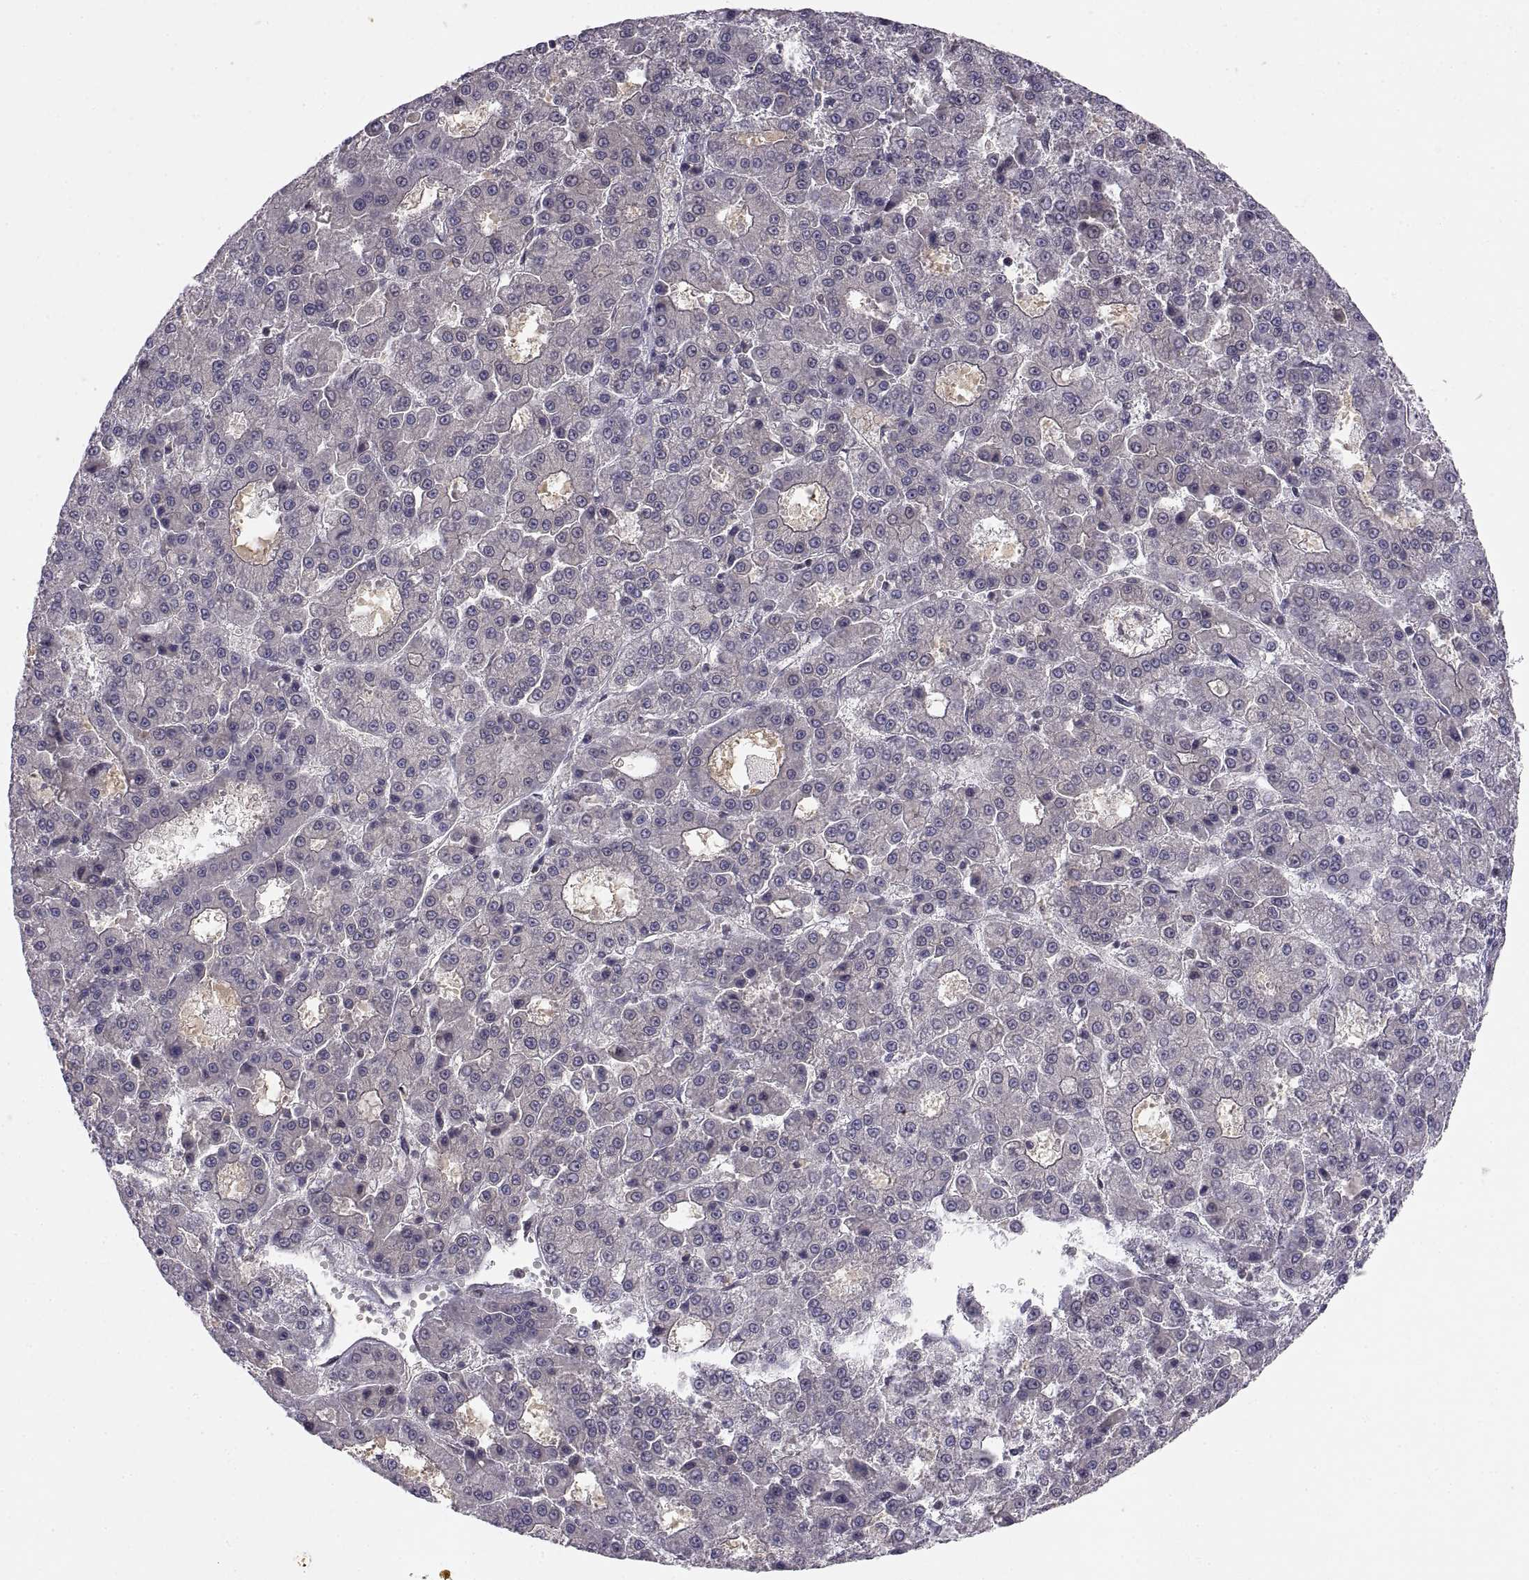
{"staining": {"intensity": "negative", "quantity": "none", "location": "none"}, "tissue": "liver cancer", "cell_type": "Tumor cells", "image_type": "cancer", "snomed": [{"axis": "morphology", "description": "Carcinoma, Hepatocellular, NOS"}, {"axis": "topography", "description": "Liver"}], "caption": "An immunohistochemistry (IHC) histopathology image of liver cancer (hepatocellular carcinoma) is shown. There is no staining in tumor cells of liver cancer (hepatocellular carcinoma).", "gene": "ABL2", "patient": {"sex": "male", "age": 70}}